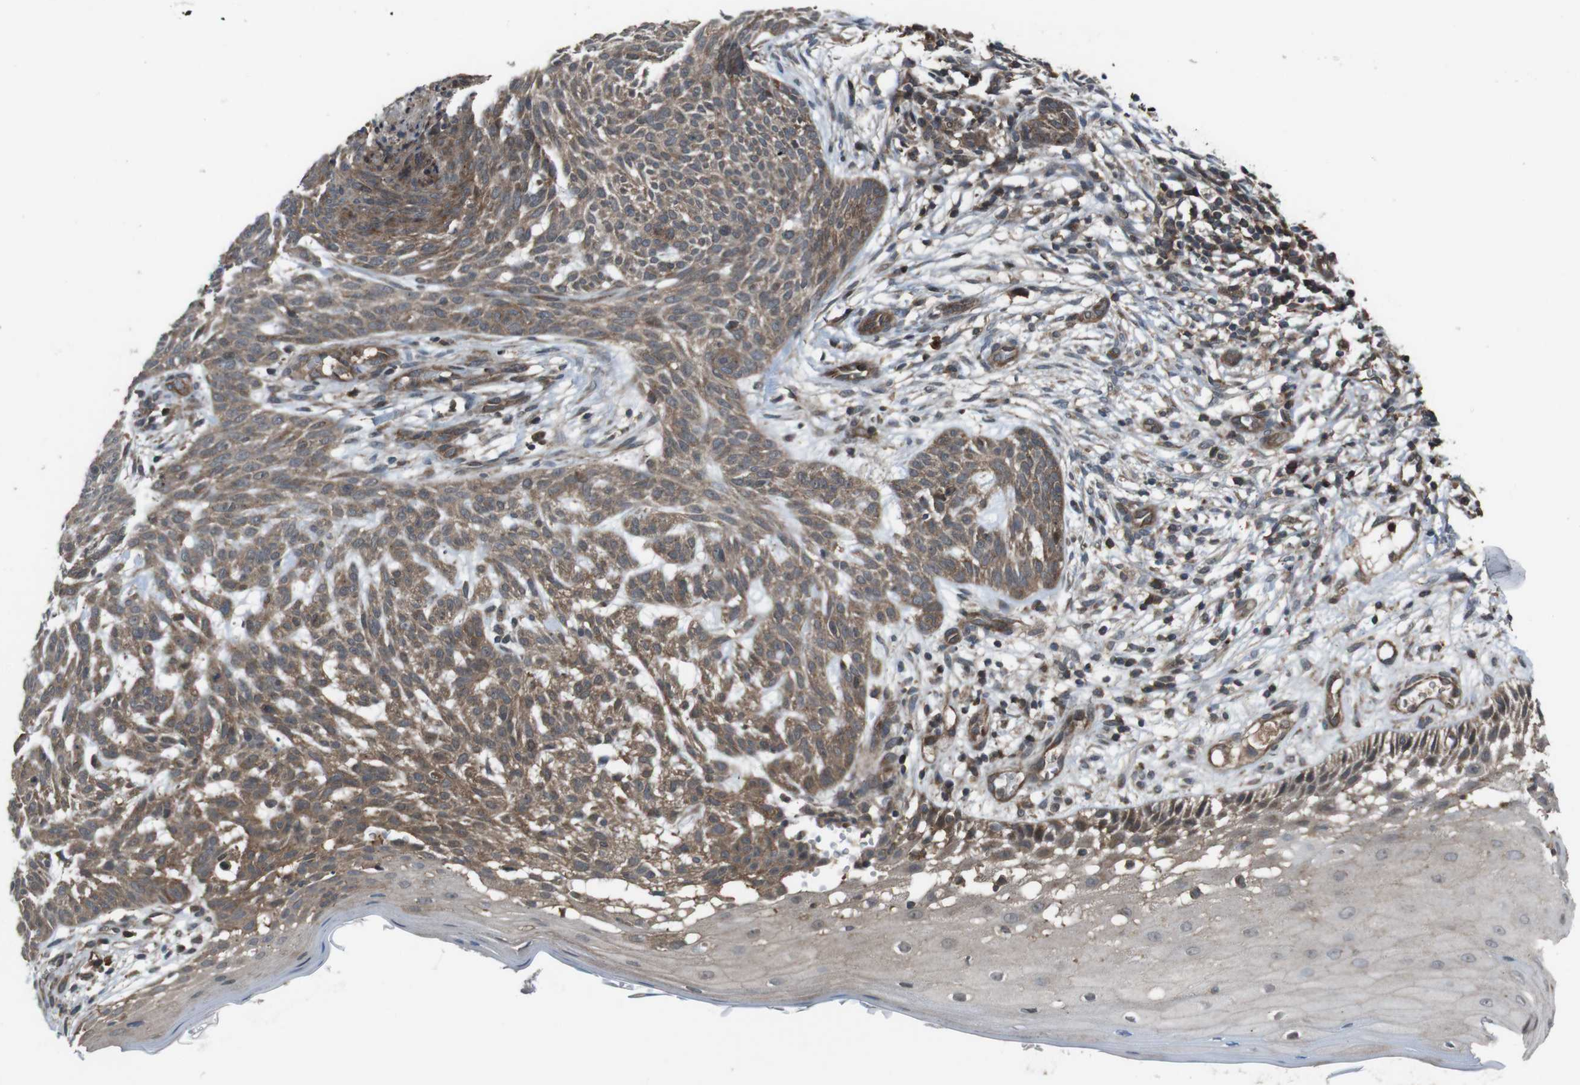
{"staining": {"intensity": "moderate", "quantity": ">75%", "location": "cytoplasmic/membranous"}, "tissue": "skin cancer", "cell_type": "Tumor cells", "image_type": "cancer", "snomed": [{"axis": "morphology", "description": "Basal cell carcinoma"}, {"axis": "topography", "description": "Skin"}], "caption": "Immunohistochemical staining of human skin basal cell carcinoma shows medium levels of moderate cytoplasmic/membranous protein expression in approximately >75% of tumor cells.", "gene": "SLC22A23", "patient": {"sex": "female", "age": 59}}